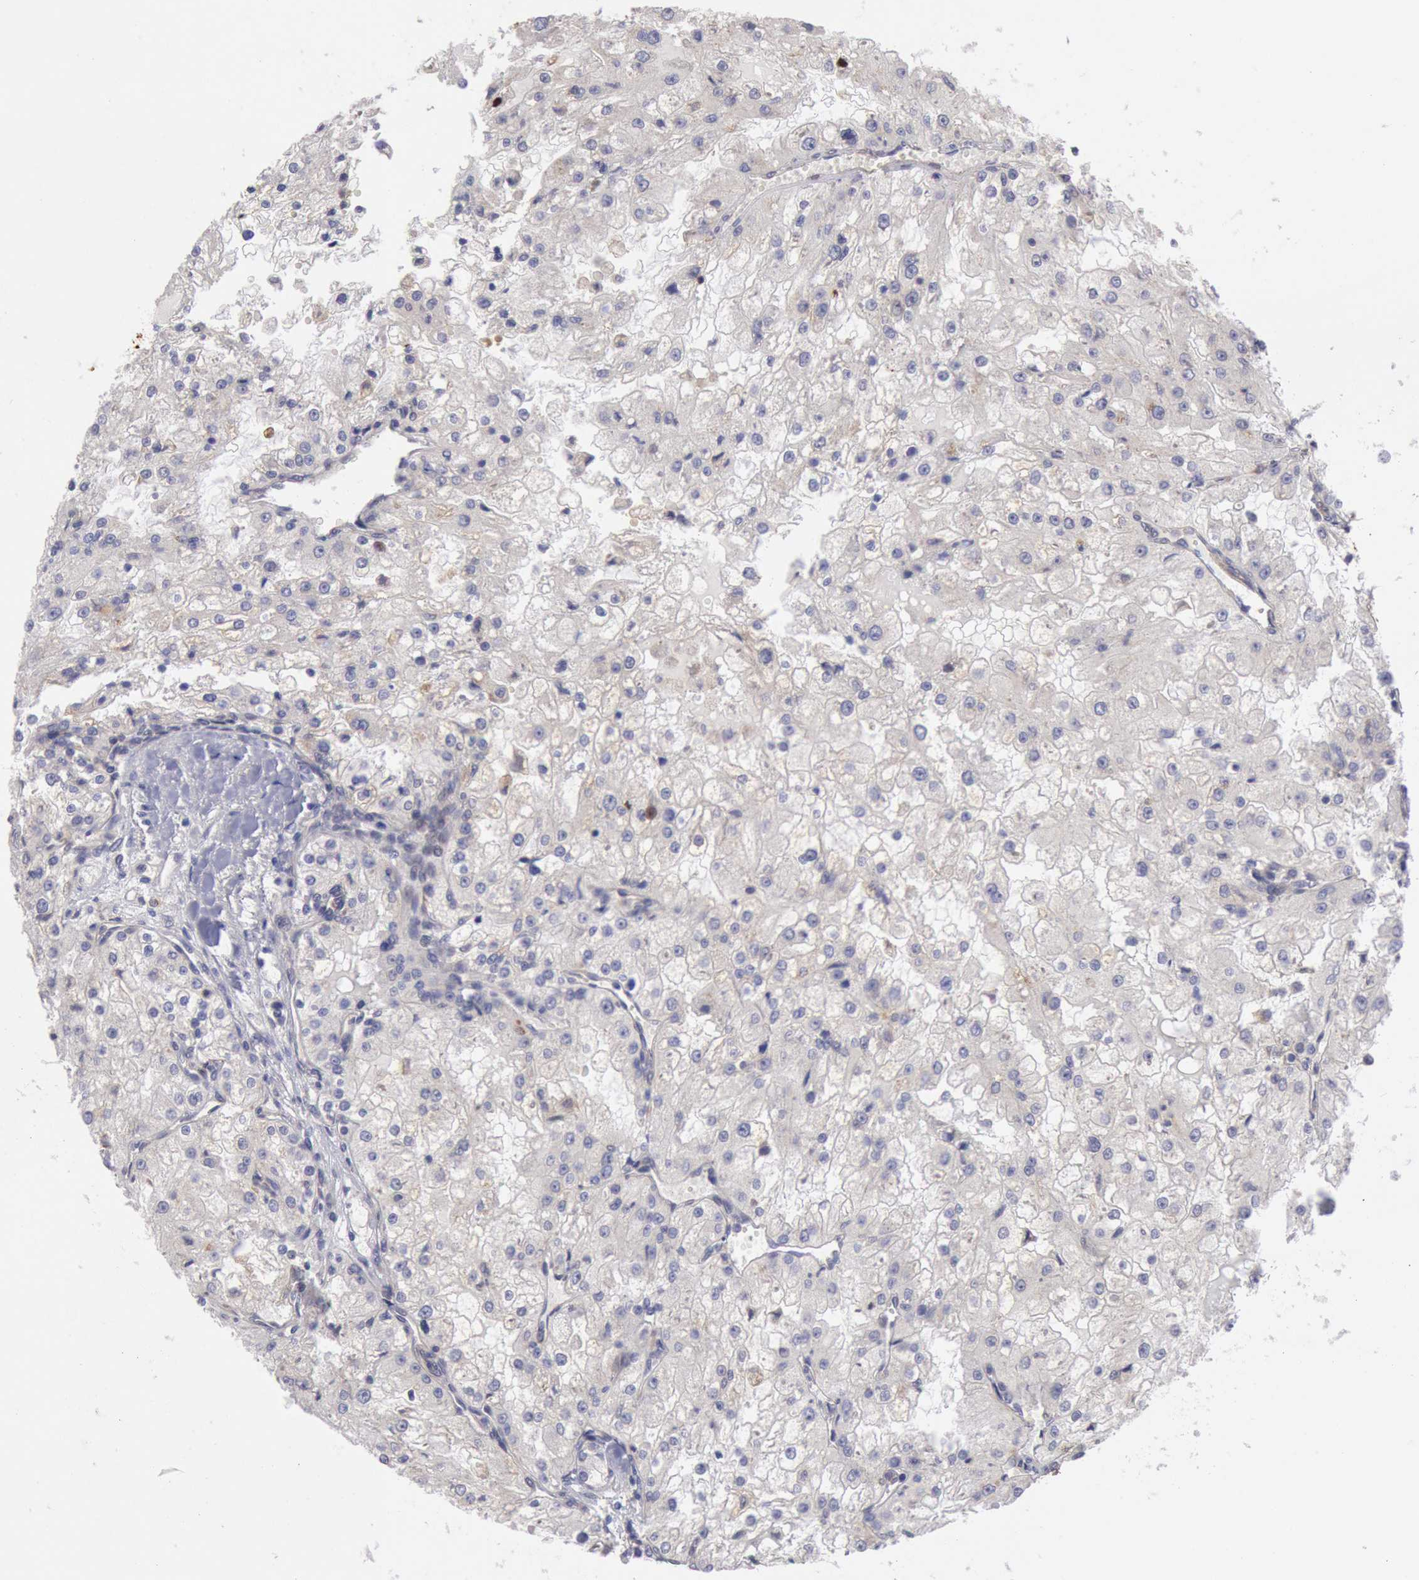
{"staining": {"intensity": "negative", "quantity": "none", "location": "none"}, "tissue": "renal cancer", "cell_type": "Tumor cells", "image_type": "cancer", "snomed": [{"axis": "morphology", "description": "Adenocarcinoma, NOS"}, {"axis": "topography", "description": "Kidney"}], "caption": "IHC photomicrograph of renal adenocarcinoma stained for a protein (brown), which exhibits no expression in tumor cells.", "gene": "RNF139", "patient": {"sex": "female", "age": 74}}